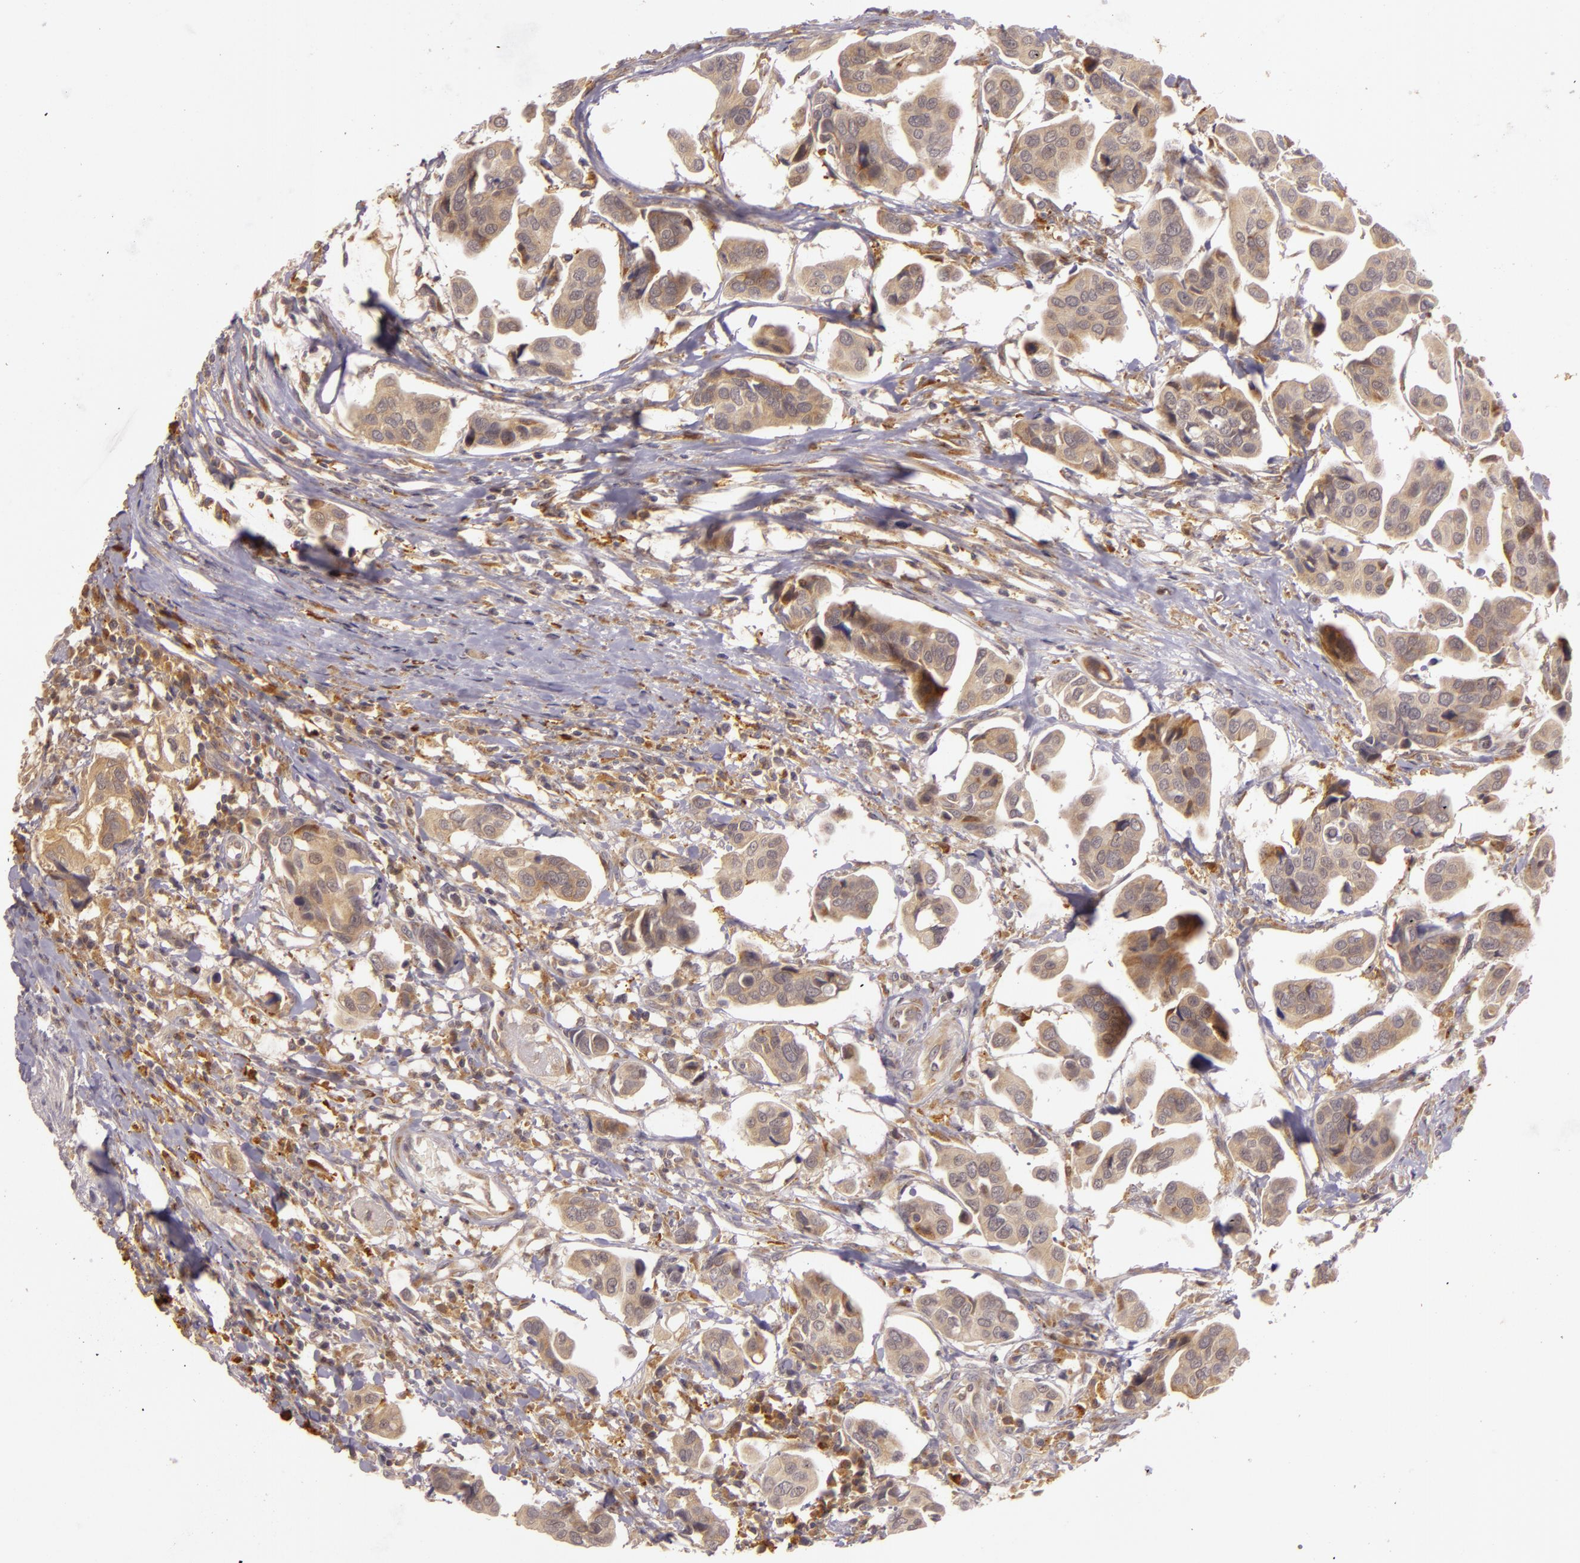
{"staining": {"intensity": "weak", "quantity": ">75%", "location": "cytoplasmic/membranous"}, "tissue": "urothelial cancer", "cell_type": "Tumor cells", "image_type": "cancer", "snomed": [{"axis": "morphology", "description": "Adenocarcinoma, NOS"}, {"axis": "topography", "description": "Urinary bladder"}], "caption": "Brown immunohistochemical staining in adenocarcinoma demonstrates weak cytoplasmic/membranous expression in about >75% of tumor cells.", "gene": "PPP1R3F", "patient": {"sex": "male", "age": 61}}